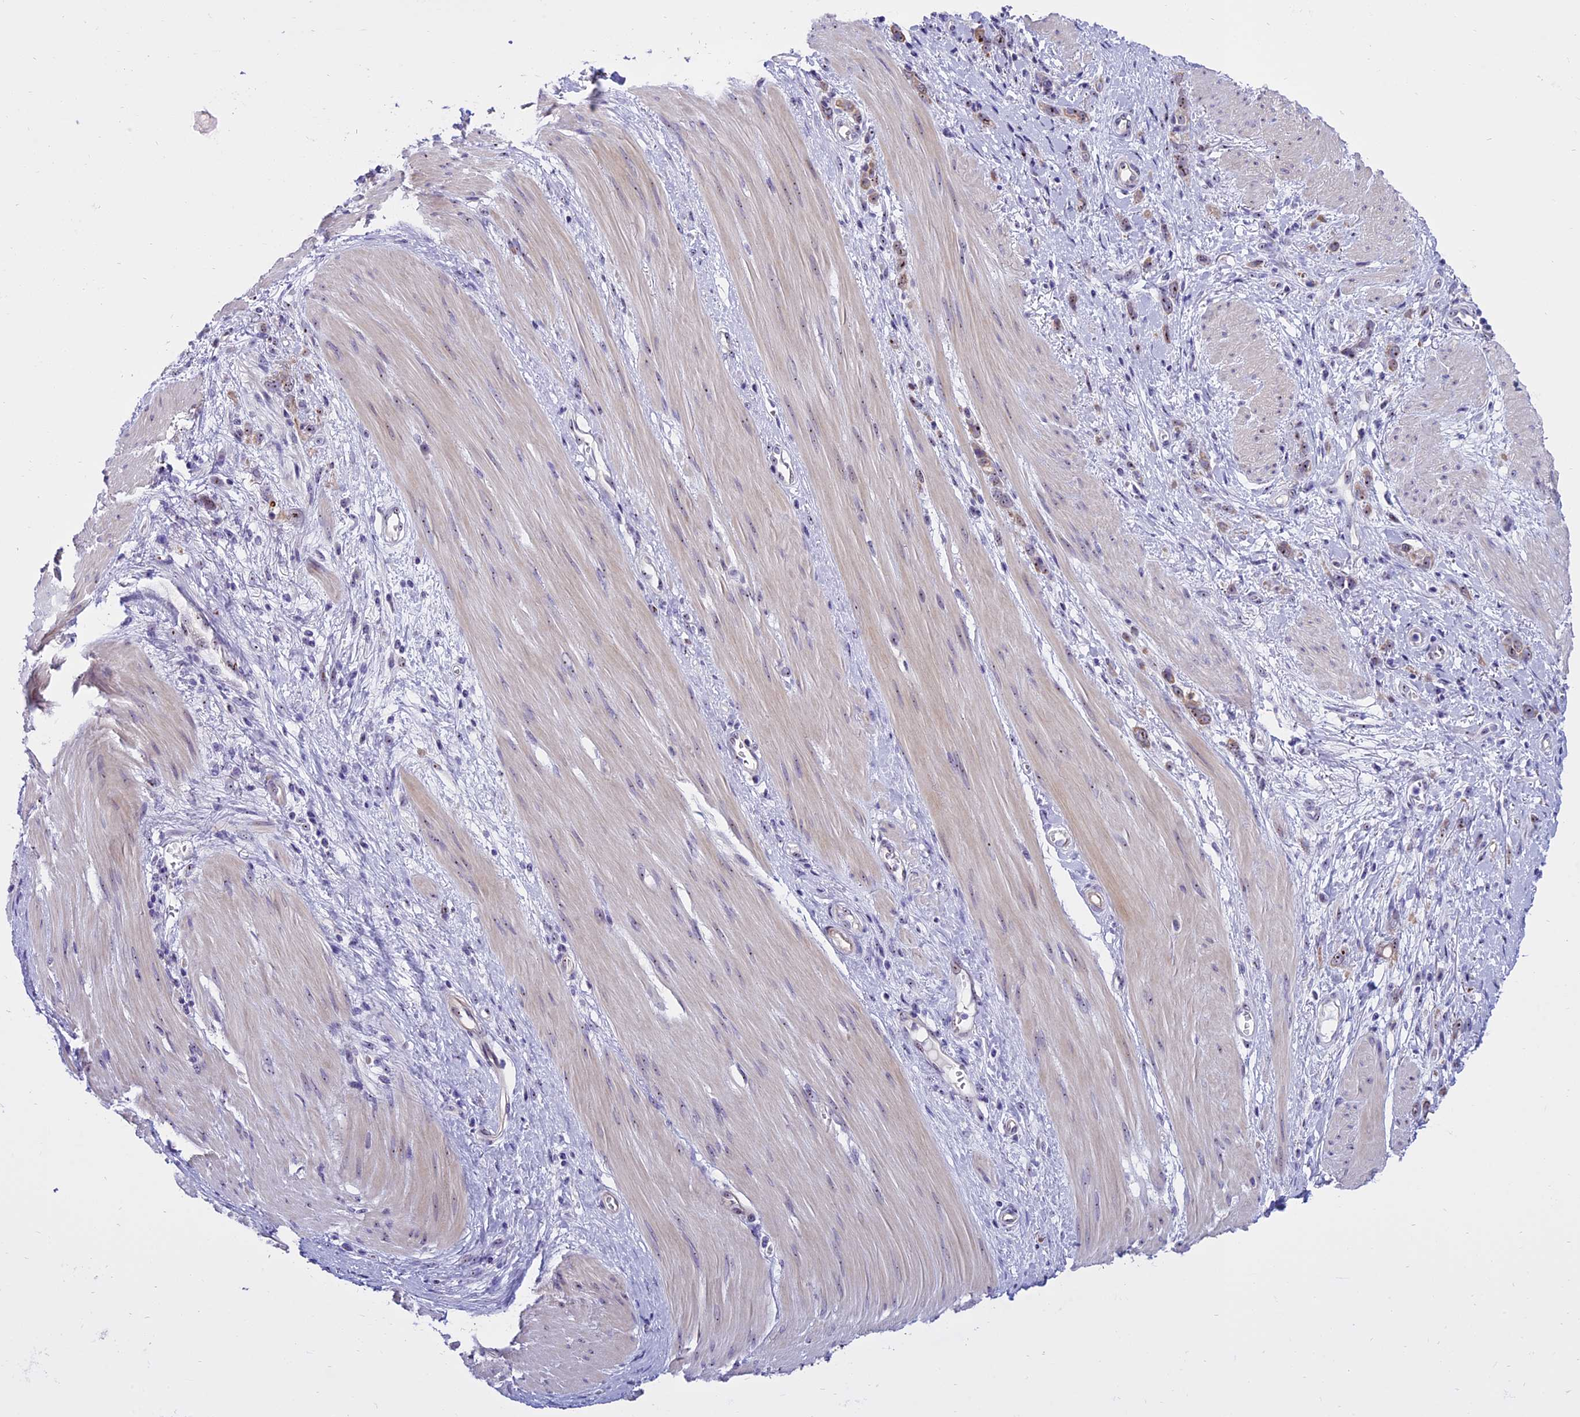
{"staining": {"intensity": "weak", "quantity": ">75%", "location": "nuclear"}, "tissue": "stomach cancer", "cell_type": "Tumor cells", "image_type": "cancer", "snomed": [{"axis": "morphology", "description": "Adenocarcinoma, NOS"}, {"axis": "topography", "description": "Stomach"}], "caption": "Weak nuclear protein expression is identified in about >75% of tumor cells in adenocarcinoma (stomach). (IHC, brightfield microscopy, high magnification).", "gene": "TBL3", "patient": {"sex": "female", "age": 76}}